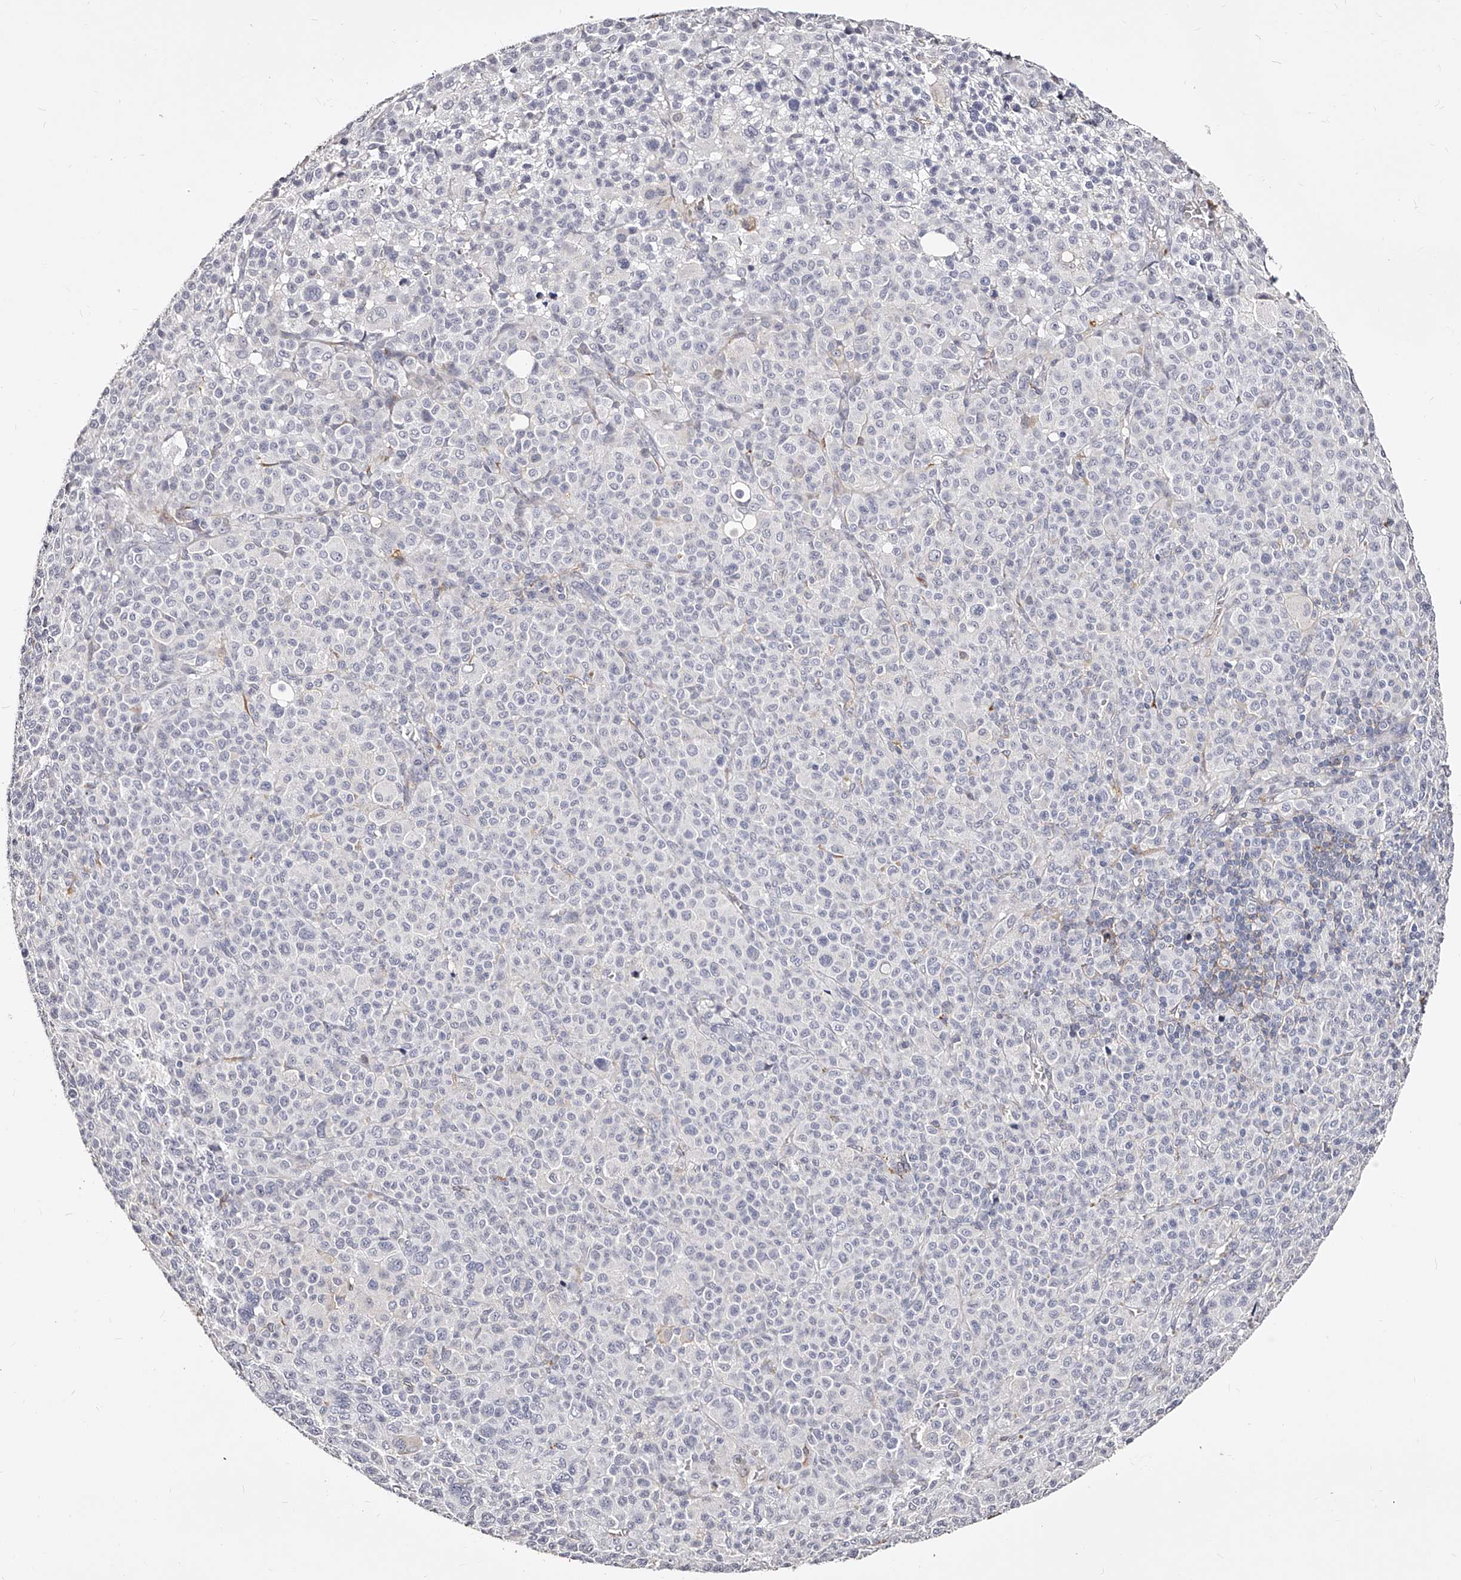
{"staining": {"intensity": "negative", "quantity": "none", "location": "none"}, "tissue": "melanoma", "cell_type": "Tumor cells", "image_type": "cancer", "snomed": [{"axis": "morphology", "description": "Malignant melanoma, Metastatic site"}, {"axis": "topography", "description": "Skin"}], "caption": "The histopathology image exhibits no significant positivity in tumor cells of melanoma.", "gene": "CD82", "patient": {"sex": "female", "age": 74}}